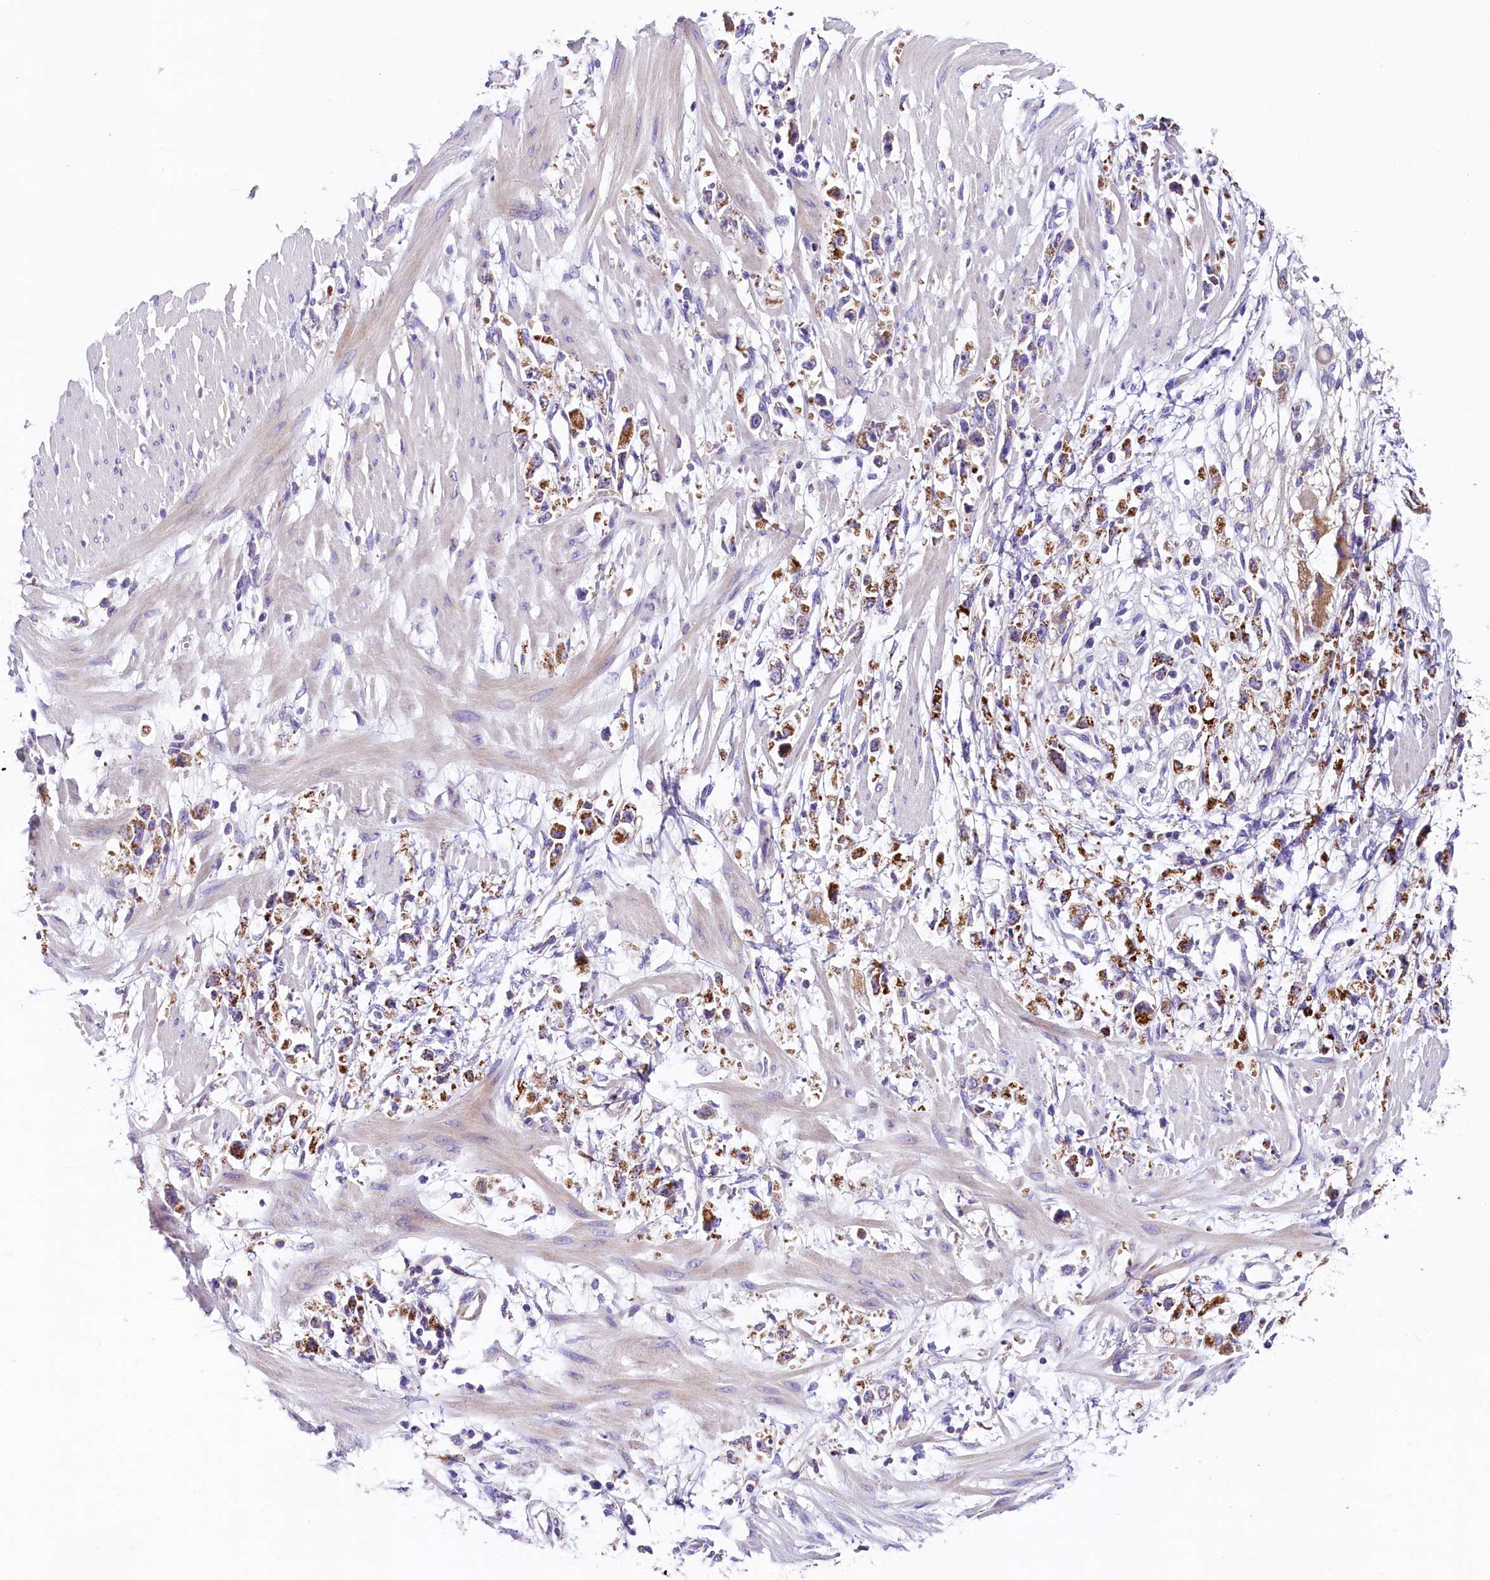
{"staining": {"intensity": "moderate", "quantity": "25%-75%", "location": "cytoplasmic/membranous"}, "tissue": "stomach cancer", "cell_type": "Tumor cells", "image_type": "cancer", "snomed": [{"axis": "morphology", "description": "Adenocarcinoma, NOS"}, {"axis": "topography", "description": "Stomach"}], "caption": "Stomach adenocarcinoma tissue demonstrates moderate cytoplasmic/membranous expression in approximately 25%-75% of tumor cells, visualized by immunohistochemistry.", "gene": "PMPCB", "patient": {"sex": "female", "age": 59}}